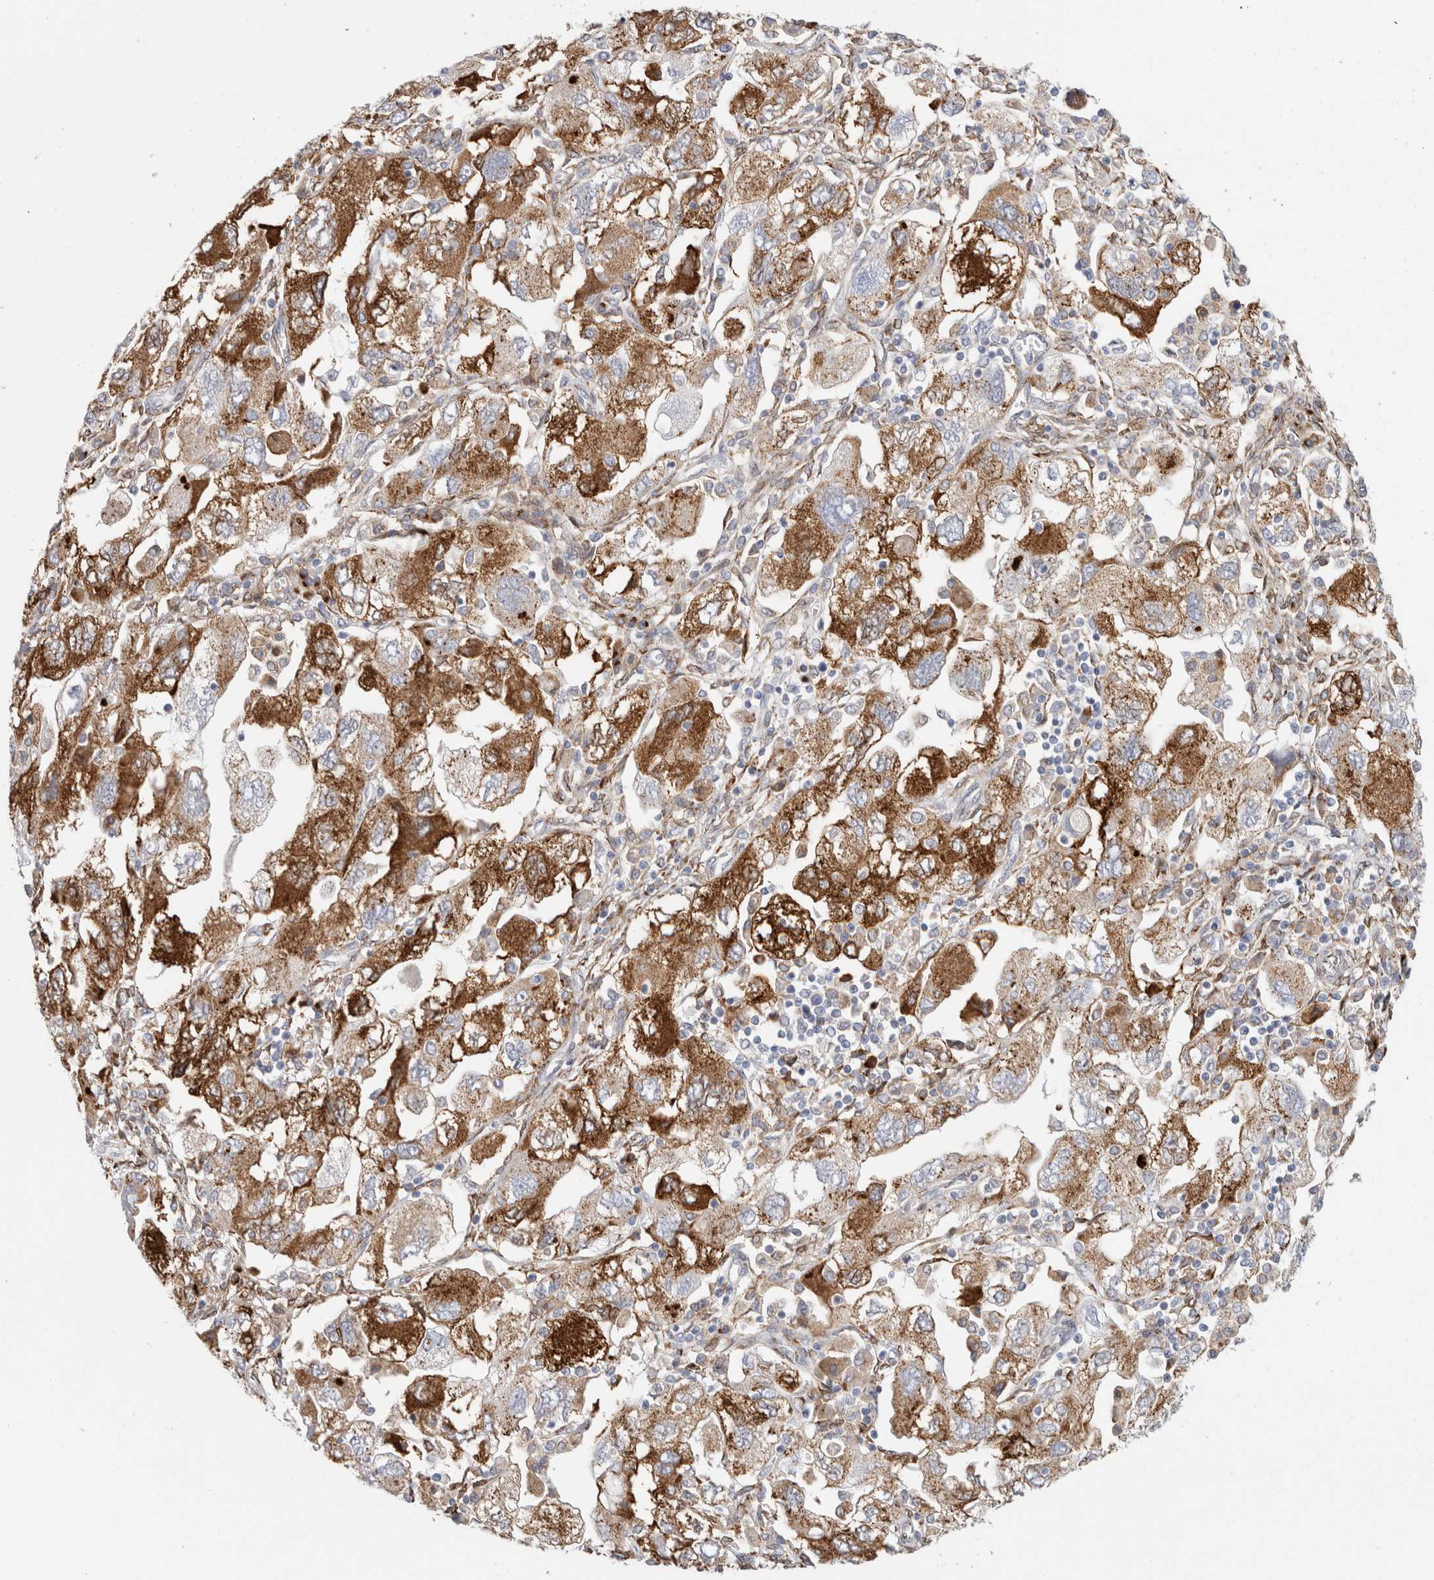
{"staining": {"intensity": "moderate", "quantity": ">75%", "location": "cytoplasmic/membranous"}, "tissue": "ovarian cancer", "cell_type": "Tumor cells", "image_type": "cancer", "snomed": [{"axis": "morphology", "description": "Carcinoma, NOS"}, {"axis": "morphology", "description": "Cystadenocarcinoma, serous, NOS"}, {"axis": "topography", "description": "Ovary"}], "caption": "This is an image of immunohistochemistry staining of ovarian cancer (carcinoma), which shows moderate expression in the cytoplasmic/membranous of tumor cells.", "gene": "MCFD2", "patient": {"sex": "female", "age": 69}}